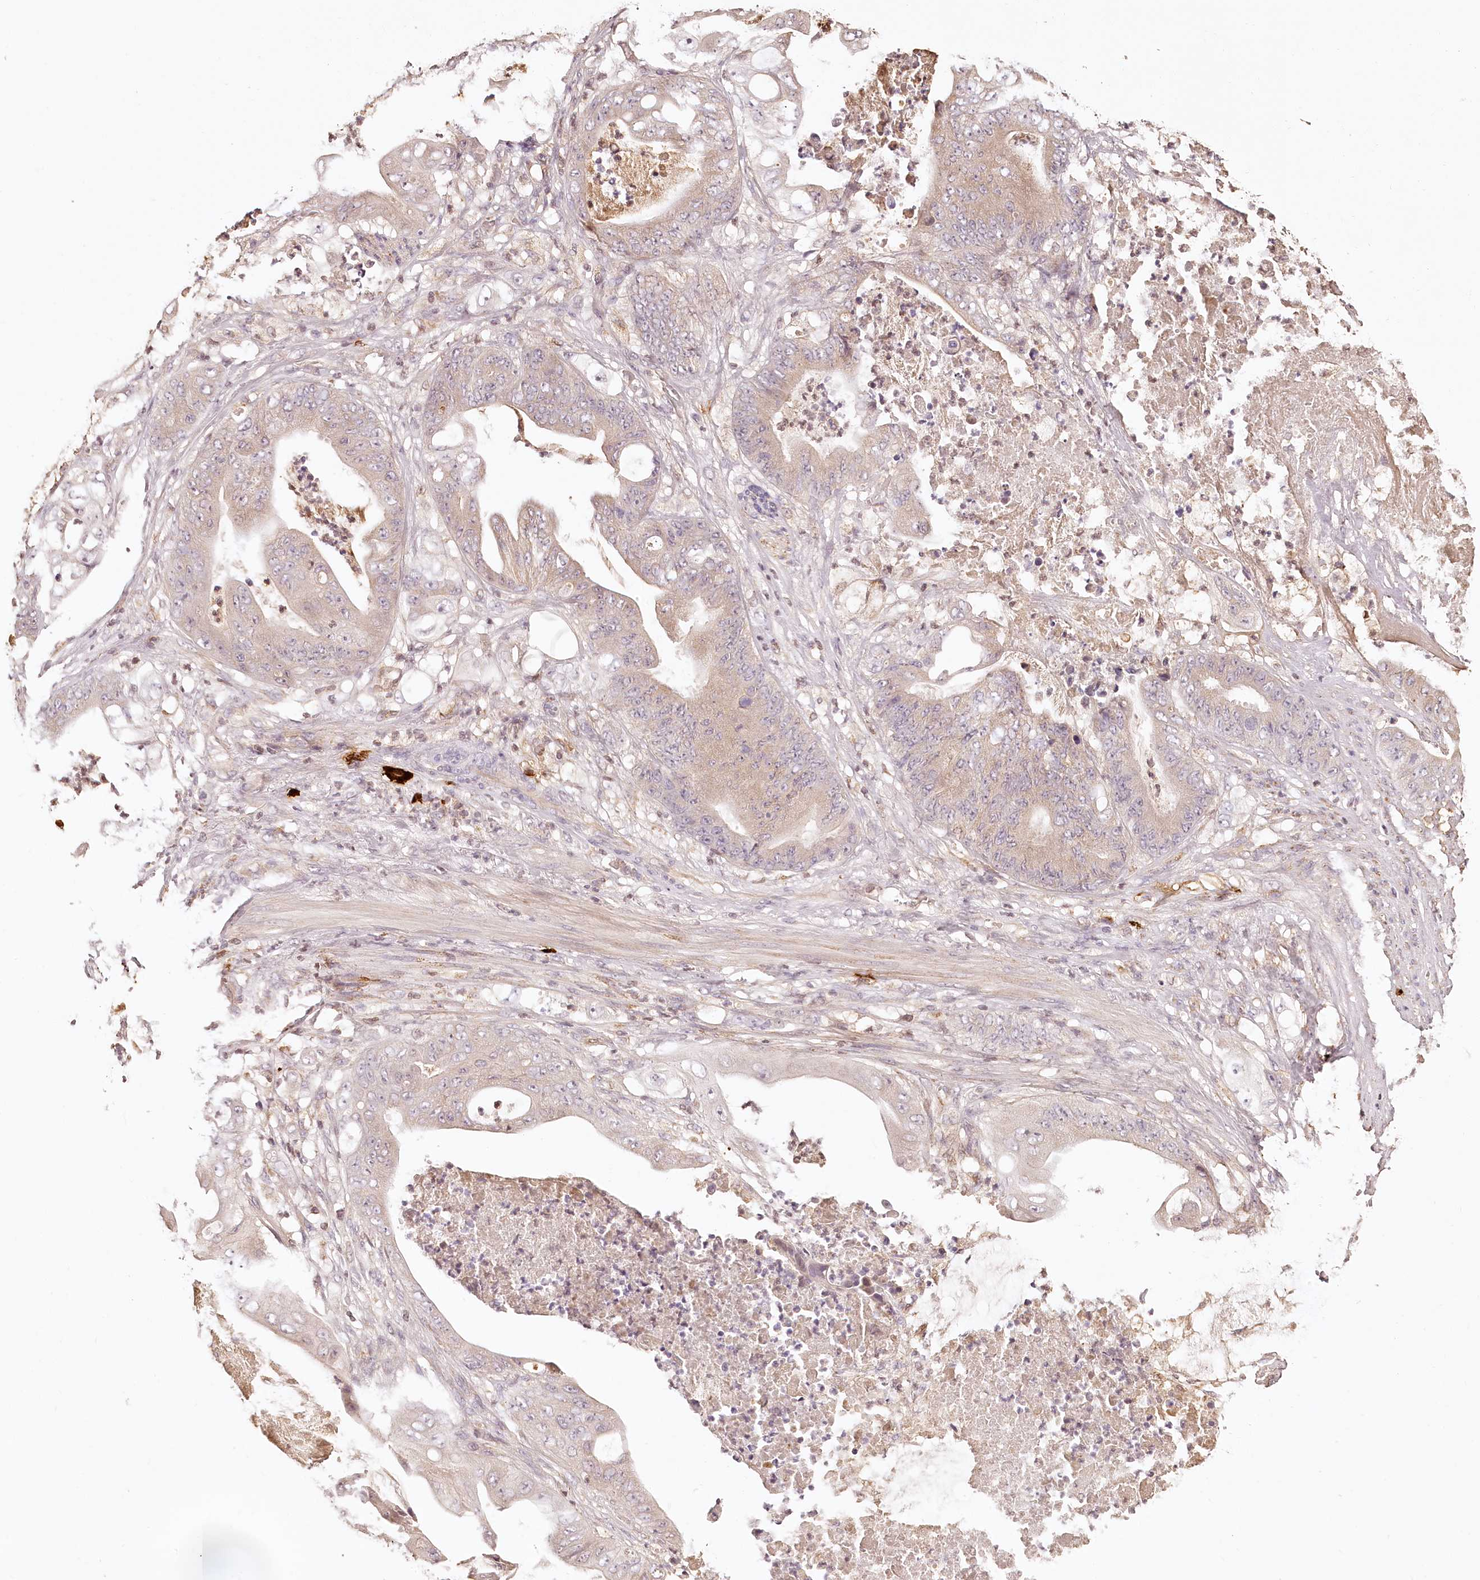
{"staining": {"intensity": "weak", "quantity": "25%-75%", "location": "cytoplasmic/membranous"}, "tissue": "stomach cancer", "cell_type": "Tumor cells", "image_type": "cancer", "snomed": [{"axis": "morphology", "description": "Adenocarcinoma, NOS"}, {"axis": "topography", "description": "Stomach"}], "caption": "Approximately 25%-75% of tumor cells in human stomach cancer (adenocarcinoma) demonstrate weak cytoplasmic/membranous protein expression as visualized by brown immunohistochemical staining.", "gene": "SYNGR1", "patient": {"sex": "female", "age": 73}}